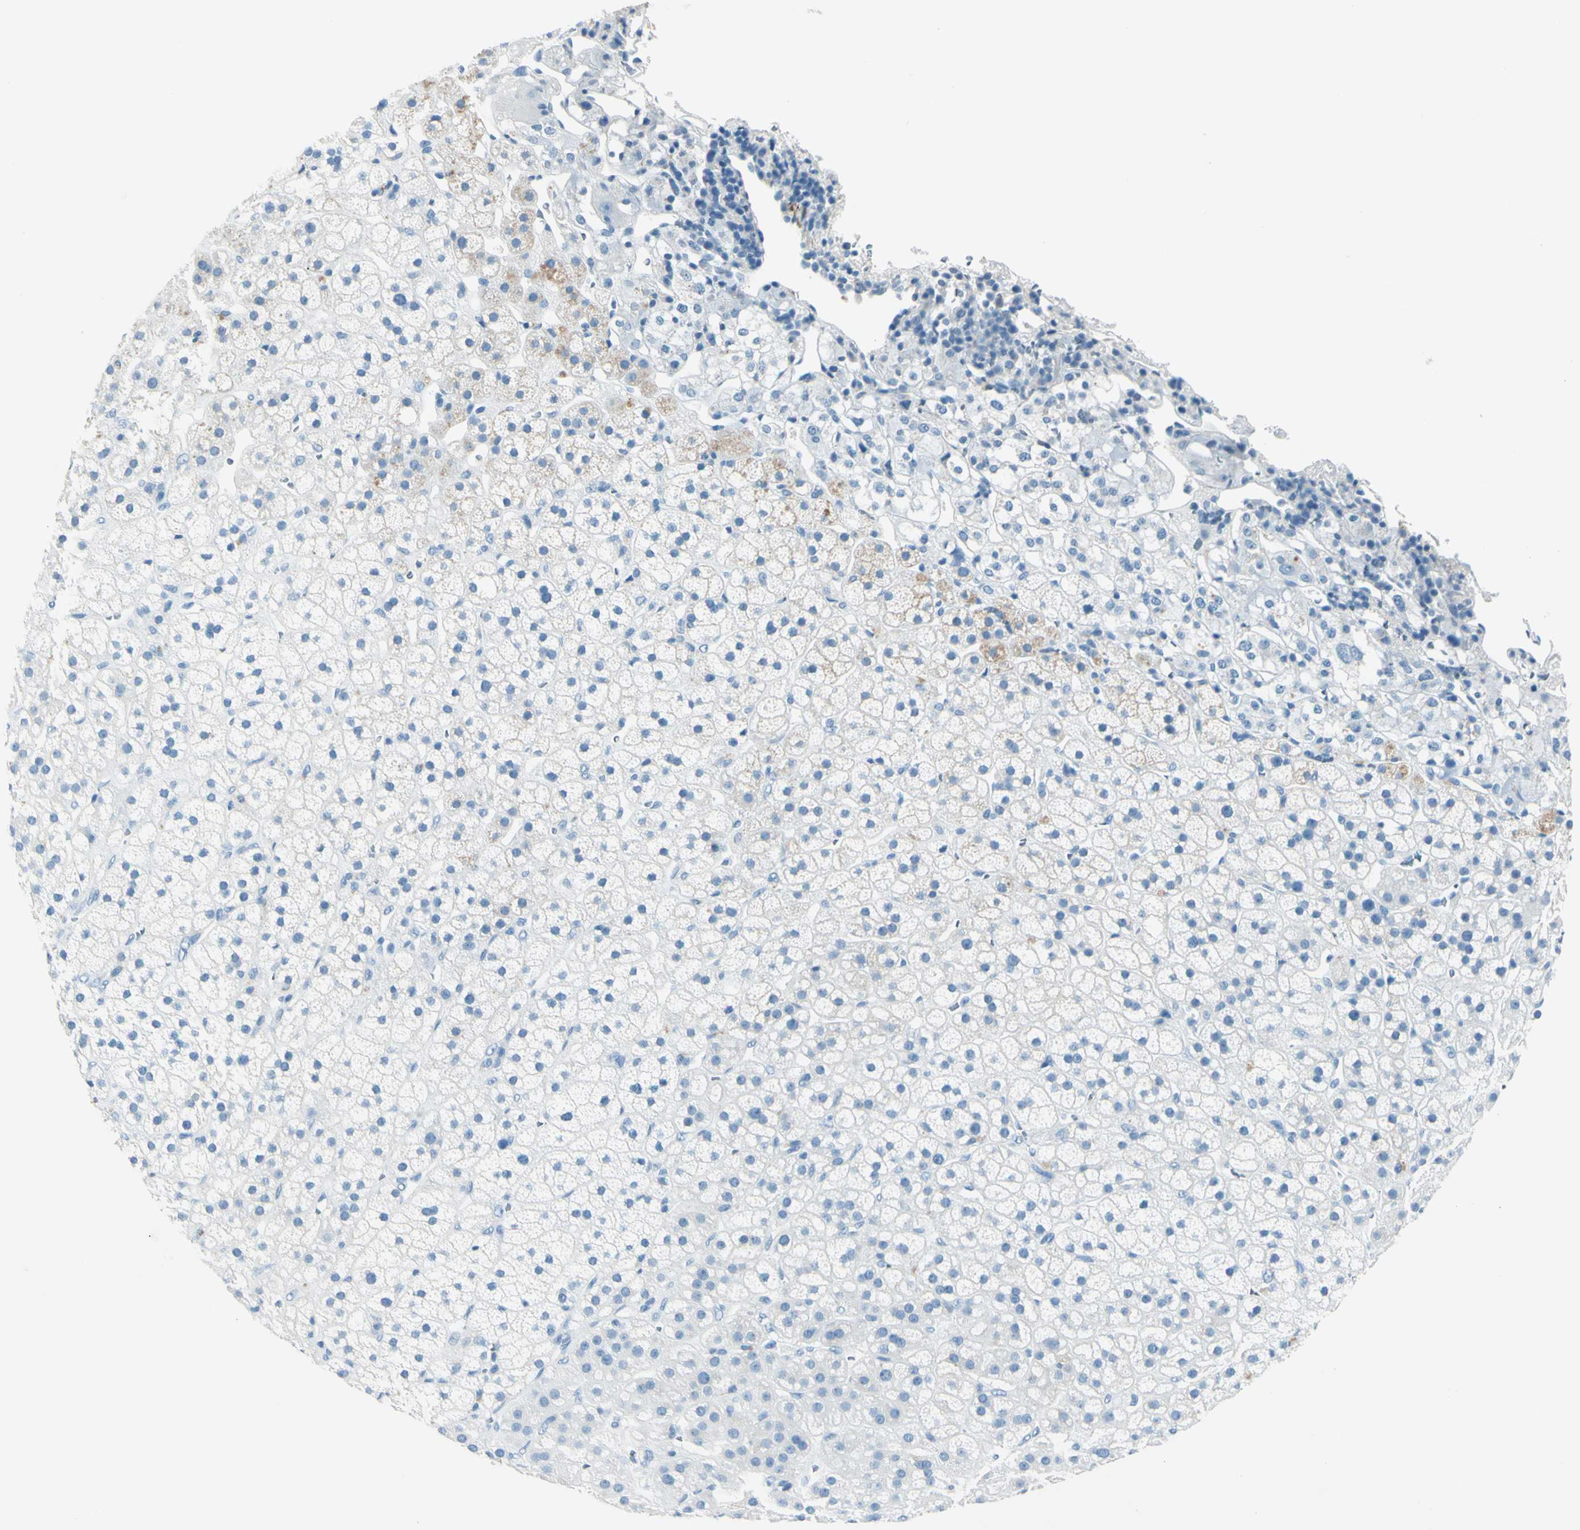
{"staining": {"intensity": "weak", "quantity": "<25%", "location": "cytoplasmic/membranous"}, "tissue": "adrenal gland", "cell_type": "Glandular cells", "image_type": "normal", "snomed": [{"axis": "morphology", "description": "Normal tissue, NOS"}, {"axis": "topography", "description": "Adrenal gland"}], "caption": "Adrenal gland stained for a protein using immunohistochemistry (IHC) reveals no positivity glandular cells.", "gene": "CDH15", "patient": {"sex": "male", "age": 56}}